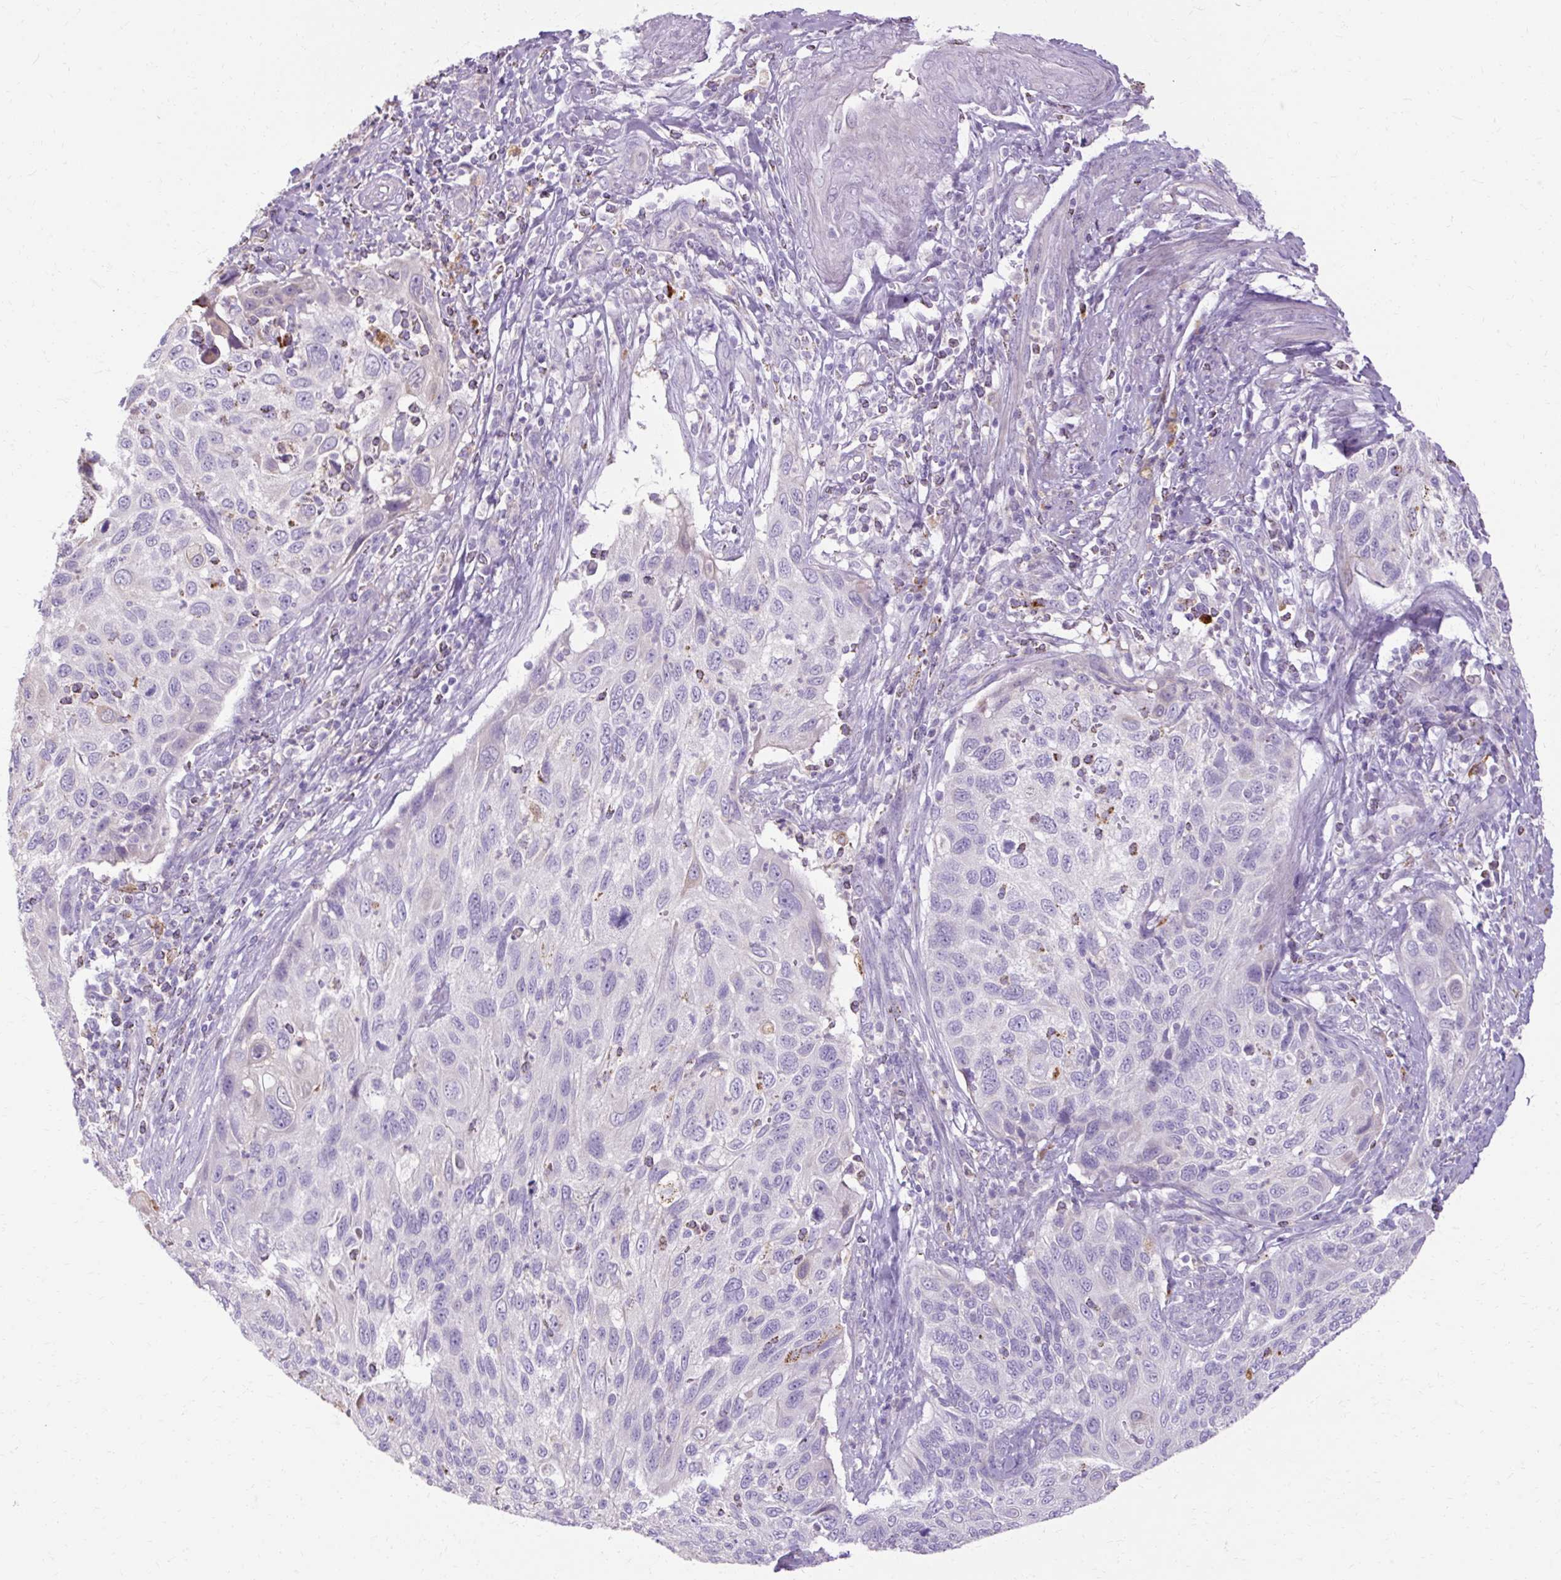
{"staining": {"intensity": "negative", "quantity": "none", "location": "none"}, "tissue": "cervical cancer", "cell_type": "Tumor cells", "image_type": "cancer", "snomed": [{"axis": "morphology", "description": "Squamous cell carcinoma, NOS"}, {"axis": "topography", "description": "Cervix"}], "caption": "IHC of squamous cell carcinoma (cervical) reveals no positivity in tumor cells.", "gene": "HSD11B1", "patient": {"sex": "female", "age": 70}}